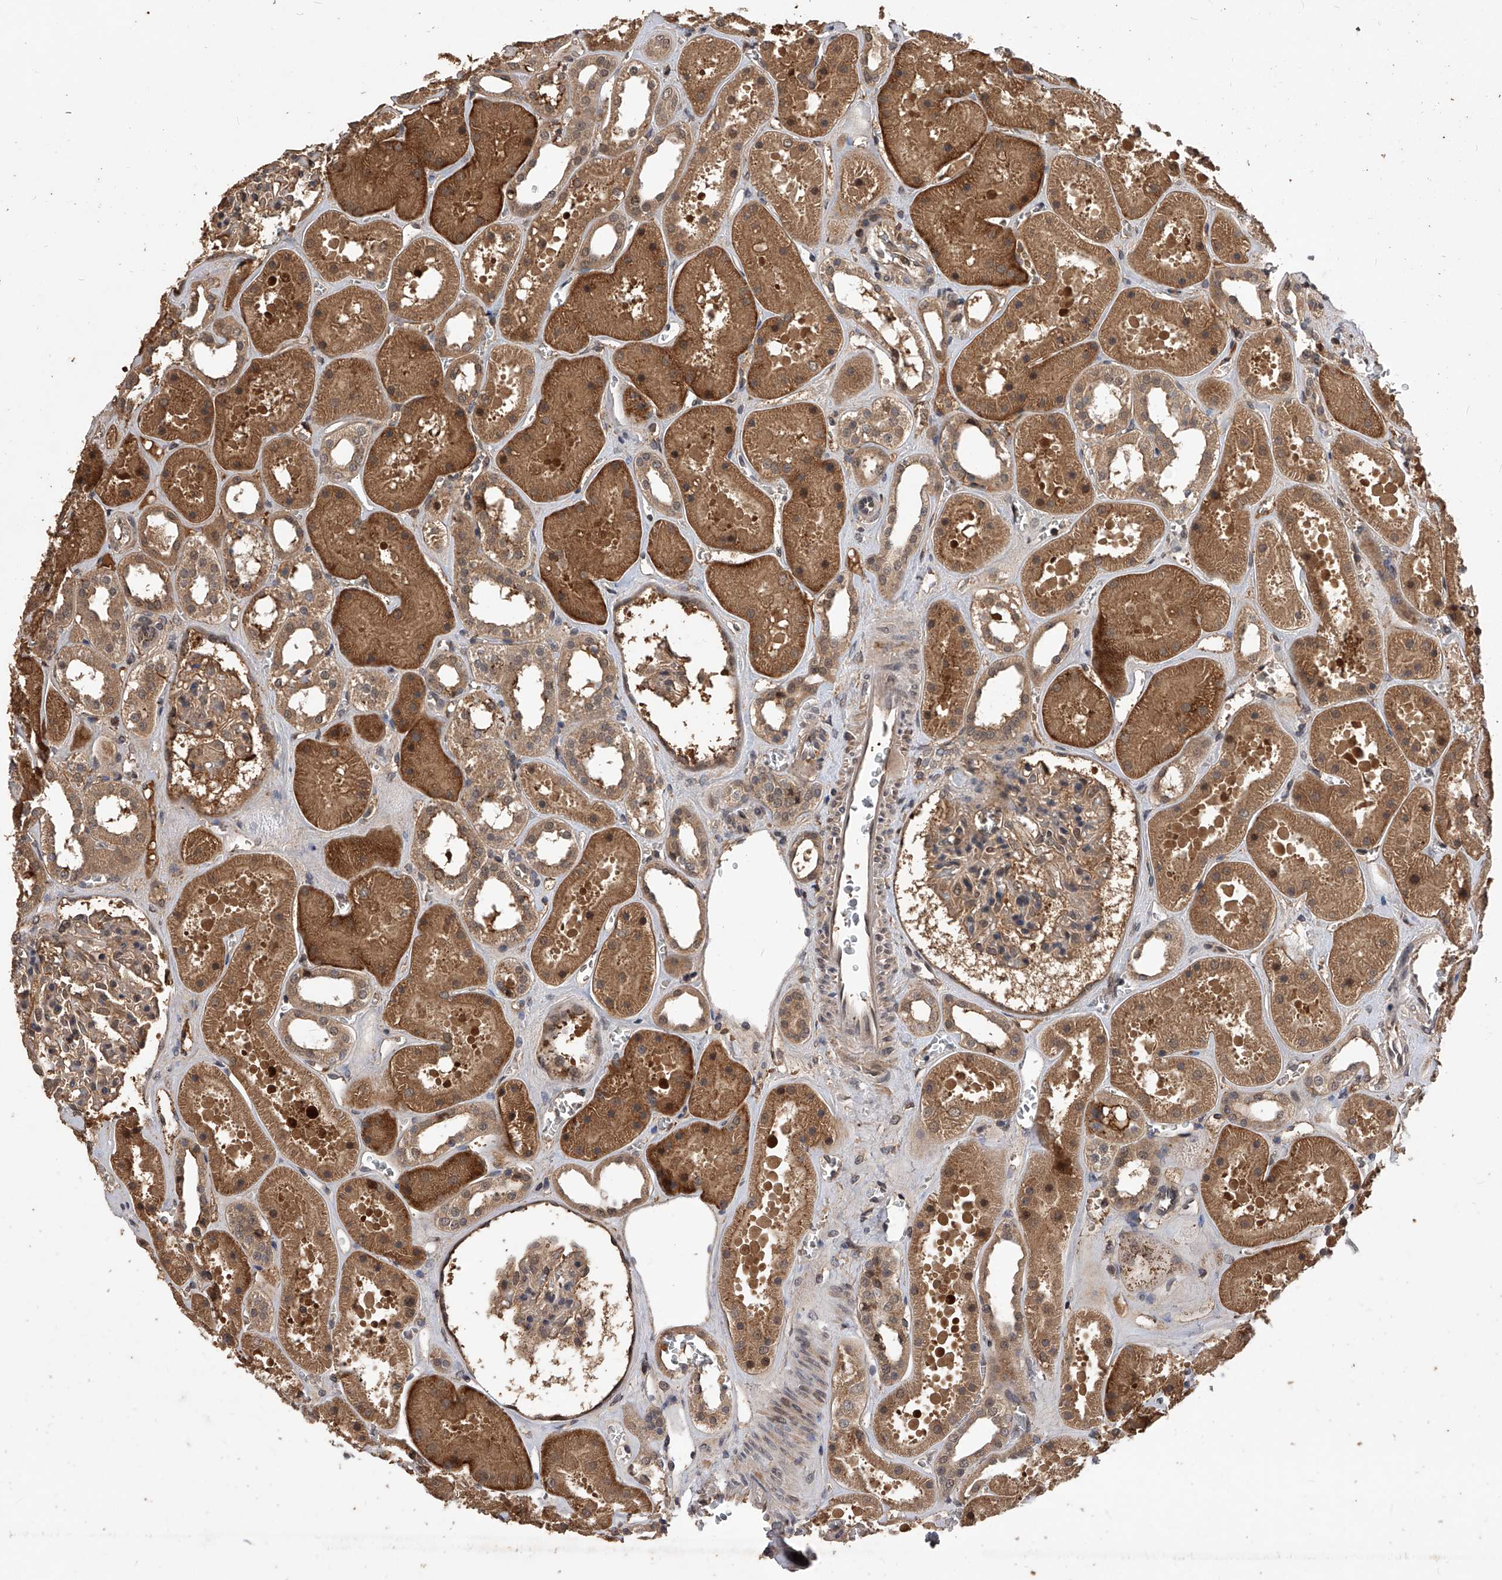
{"staining": {"intensity": "moderate", "quantity": "25%-75%", "location": "cytoplasmic/membranous"}, "tissue": "kidney", "cell_type": "Cells in glomeruli", "image_type": "normal", "snomed": [{"axis": "morphology", "description": "Normal tissue, NOS"}, {"axis": "topography", "description": "Kidney"}], "caption": "An image of human kidney stained for a protein displays moderate cytoplasmic/membranous brown staining in cells in glomeruli.", "gene": "CFAP410", "patient": {"sex": "female", "age": 41}}